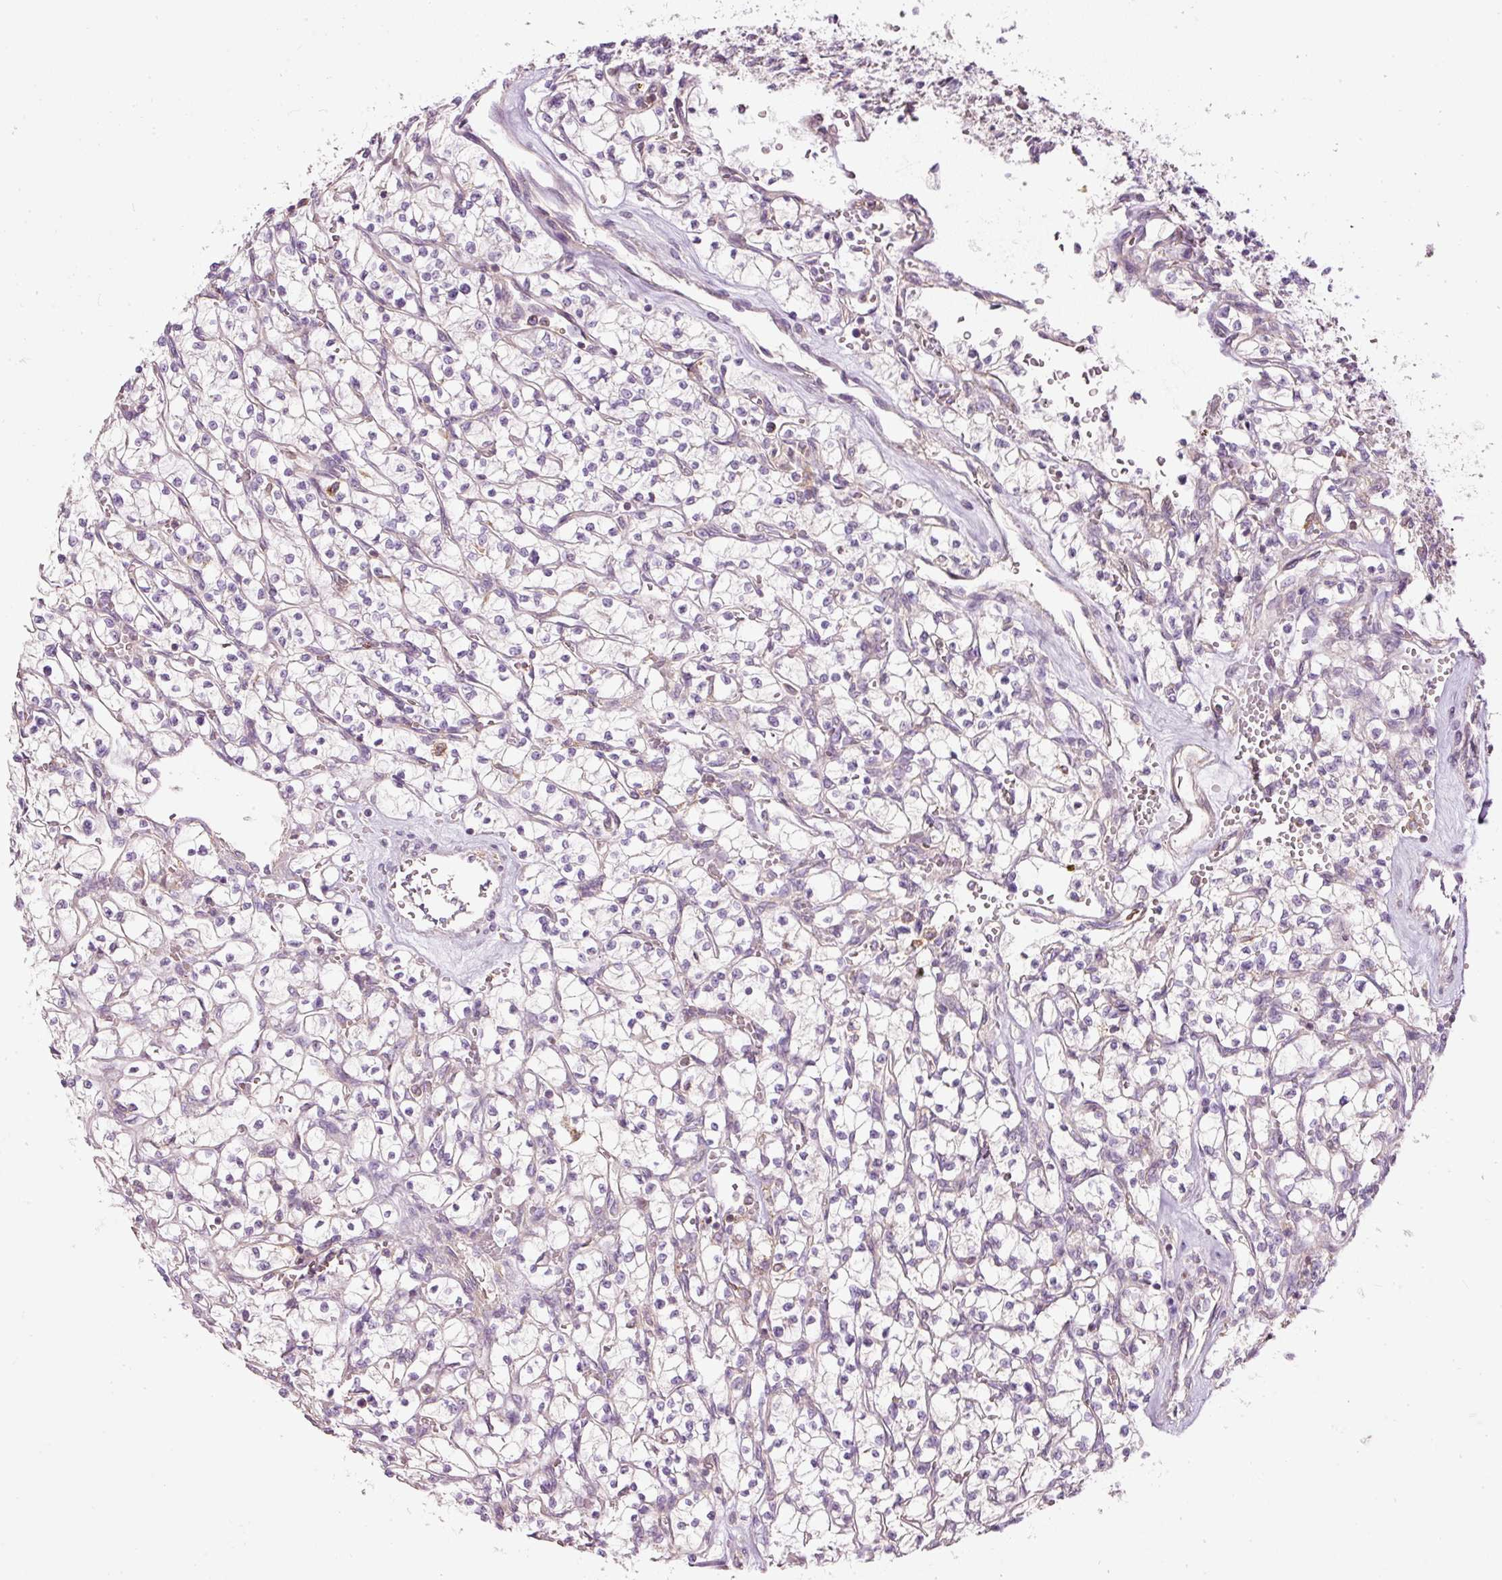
{"staining": {"intensity": "negative", "quantity": "none", "location": "none"}, "tissue": "renal cancer", "cell_type": "Tumor cells", "image_type": "cancer", "snomed": [{"axis": "morphology", "description": "Adenocarcinoma, NOS"}, {"axis": "topography", "description": "Kidney"}], "caption": "The histopathology image shows no staining of tumor cells in adenocarcinoma (renal). (DAB (3,3'-diaminobenzidine) IHC visualized using brightfield microscopy, high magnification).", "gene": "SIPA1", "patient": {"sex": "female", "age": 64}}